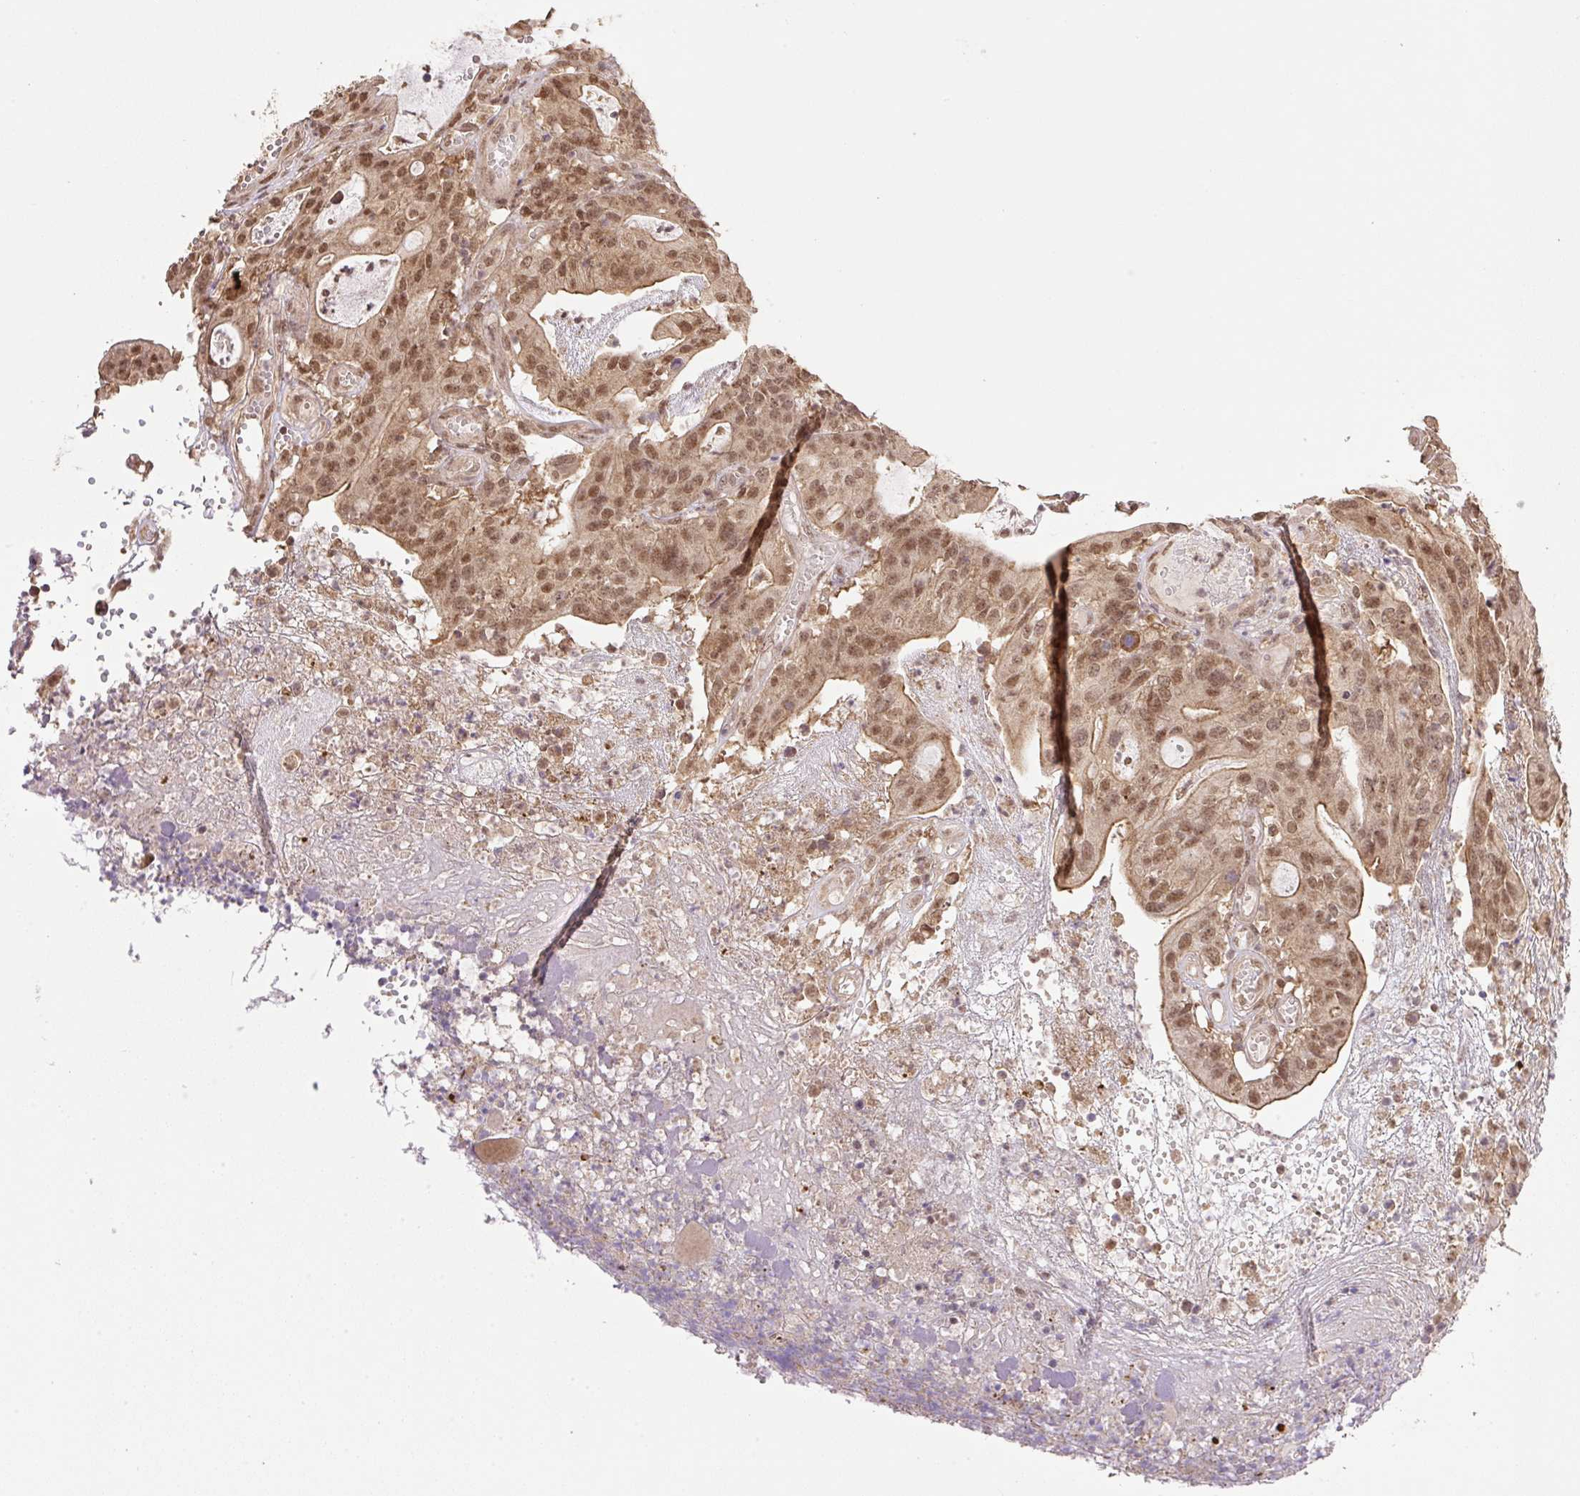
{"staining": {"intensity": "moderate", "quantity": ">75%", "location": "cytoplasmic/membranous,nuclear"}, "tissue": "colorectal cancer", "cell_type": "Tumor cells", "image_type": "cancer", "snomed": [{"axis": "morphology", "description": "Adenocarcinoma, NOS"}, {"axis": "topography", "description": "Colon"}], "caption": "An immunohistochemistry micrograph of neoplastic tissue is shown. Protein staining in brown highlights moderate cytoplasmic/membranous and nuclear positivity in colorectal cancer (adenocarcinoma) within tumor cells. The protein is stained brown, and the nuclei are stained in blue (DAB IHC with brightfield microscopy, high magnification).", "gene": "VPS25", "patient": {"sex": "male", "age": 83}}